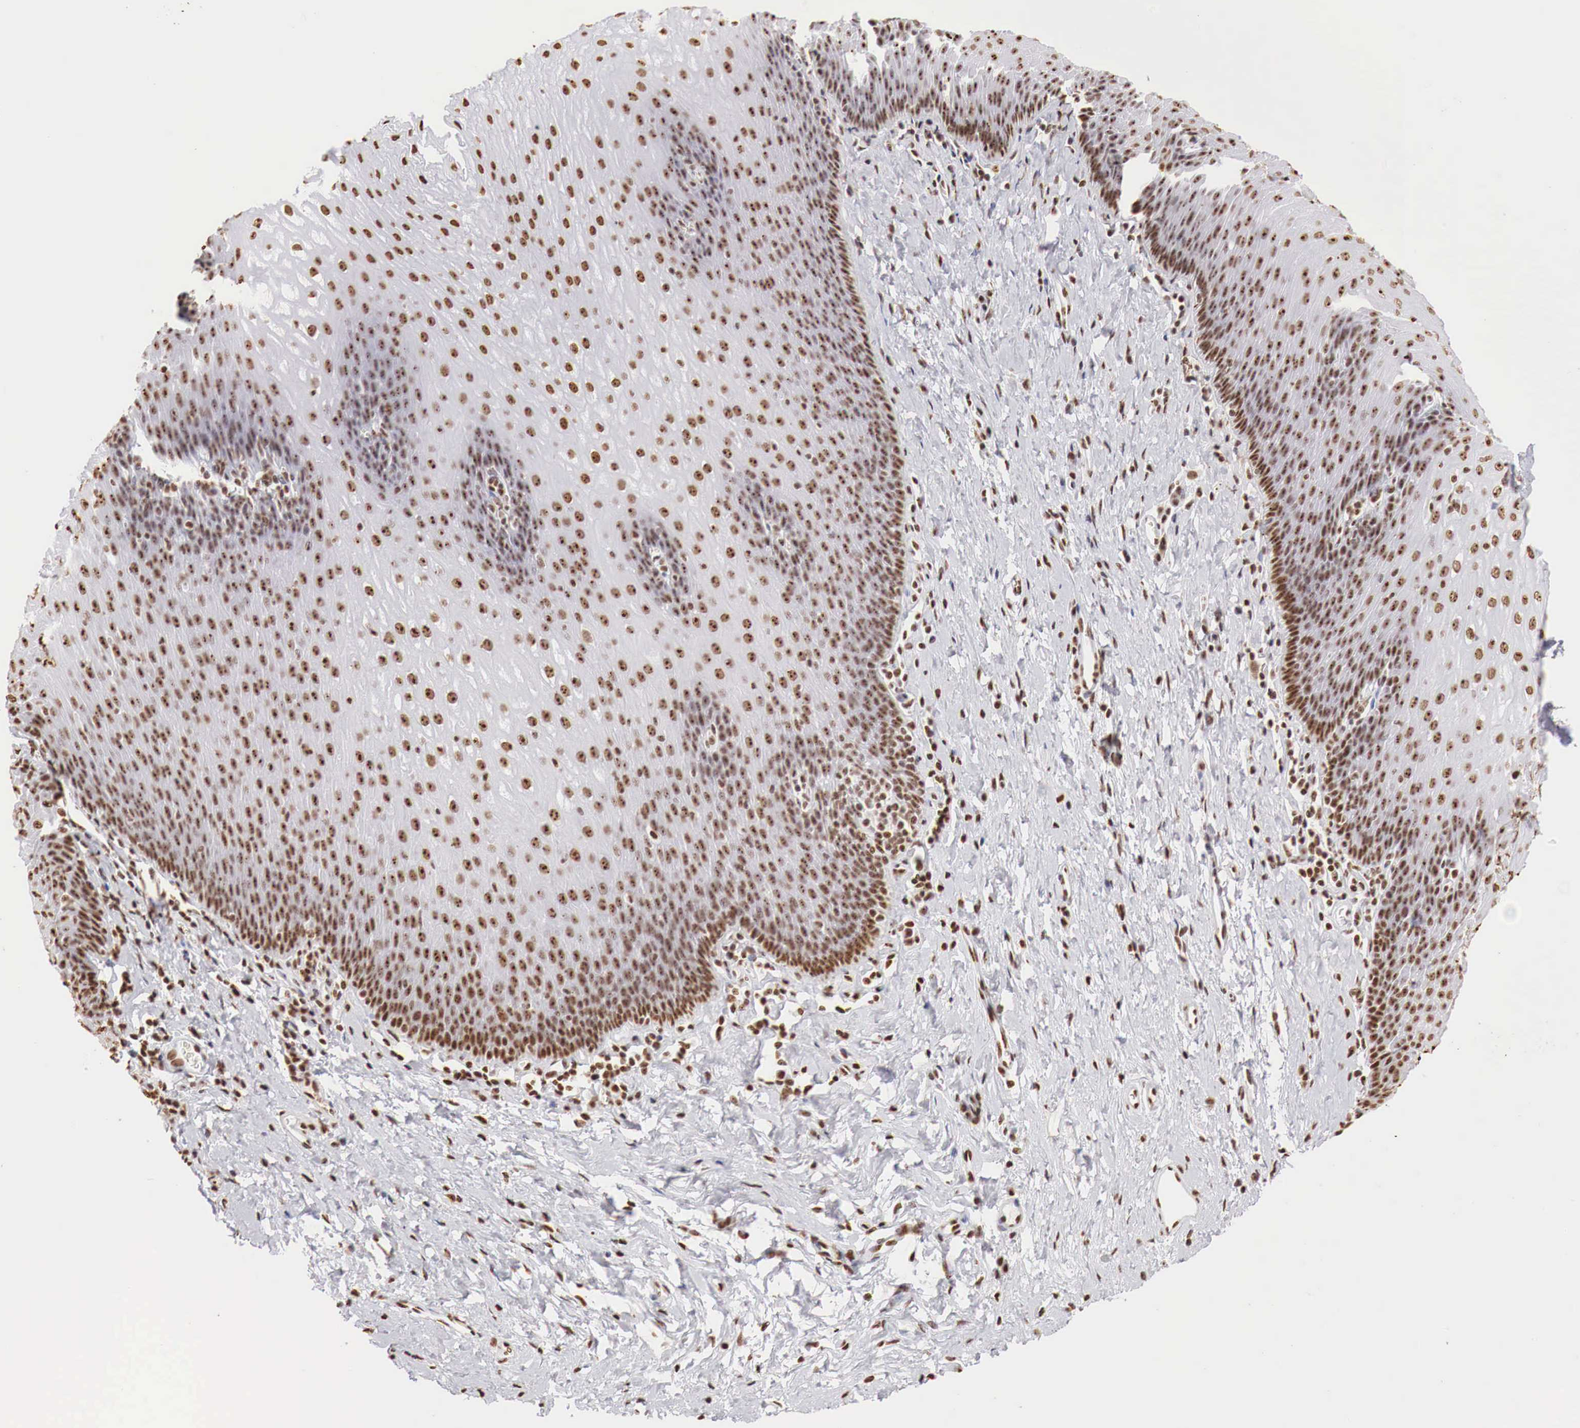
{"staining": {"intensity": "strong", "quantity": ">75%", "location": "nuclear"}, "tissue": "esophagus", "cell_type": "Squamous epithelial cells", "image_type": "normal", "snomed": [{"axis": "morphology", "description": "Normal tissue, NOS"}, {"axis": "topography", "description": "Esophagus"}], "caption": "Protein expression by IHC displays strong nuclear staining in about >75% of squamous epithelial cells in benign esophagus. (brown staining indicates protein expression, while blue staining denotes nuclei).", "gene": "DKC1", "patient": {"sex": "female", "age": 61}}